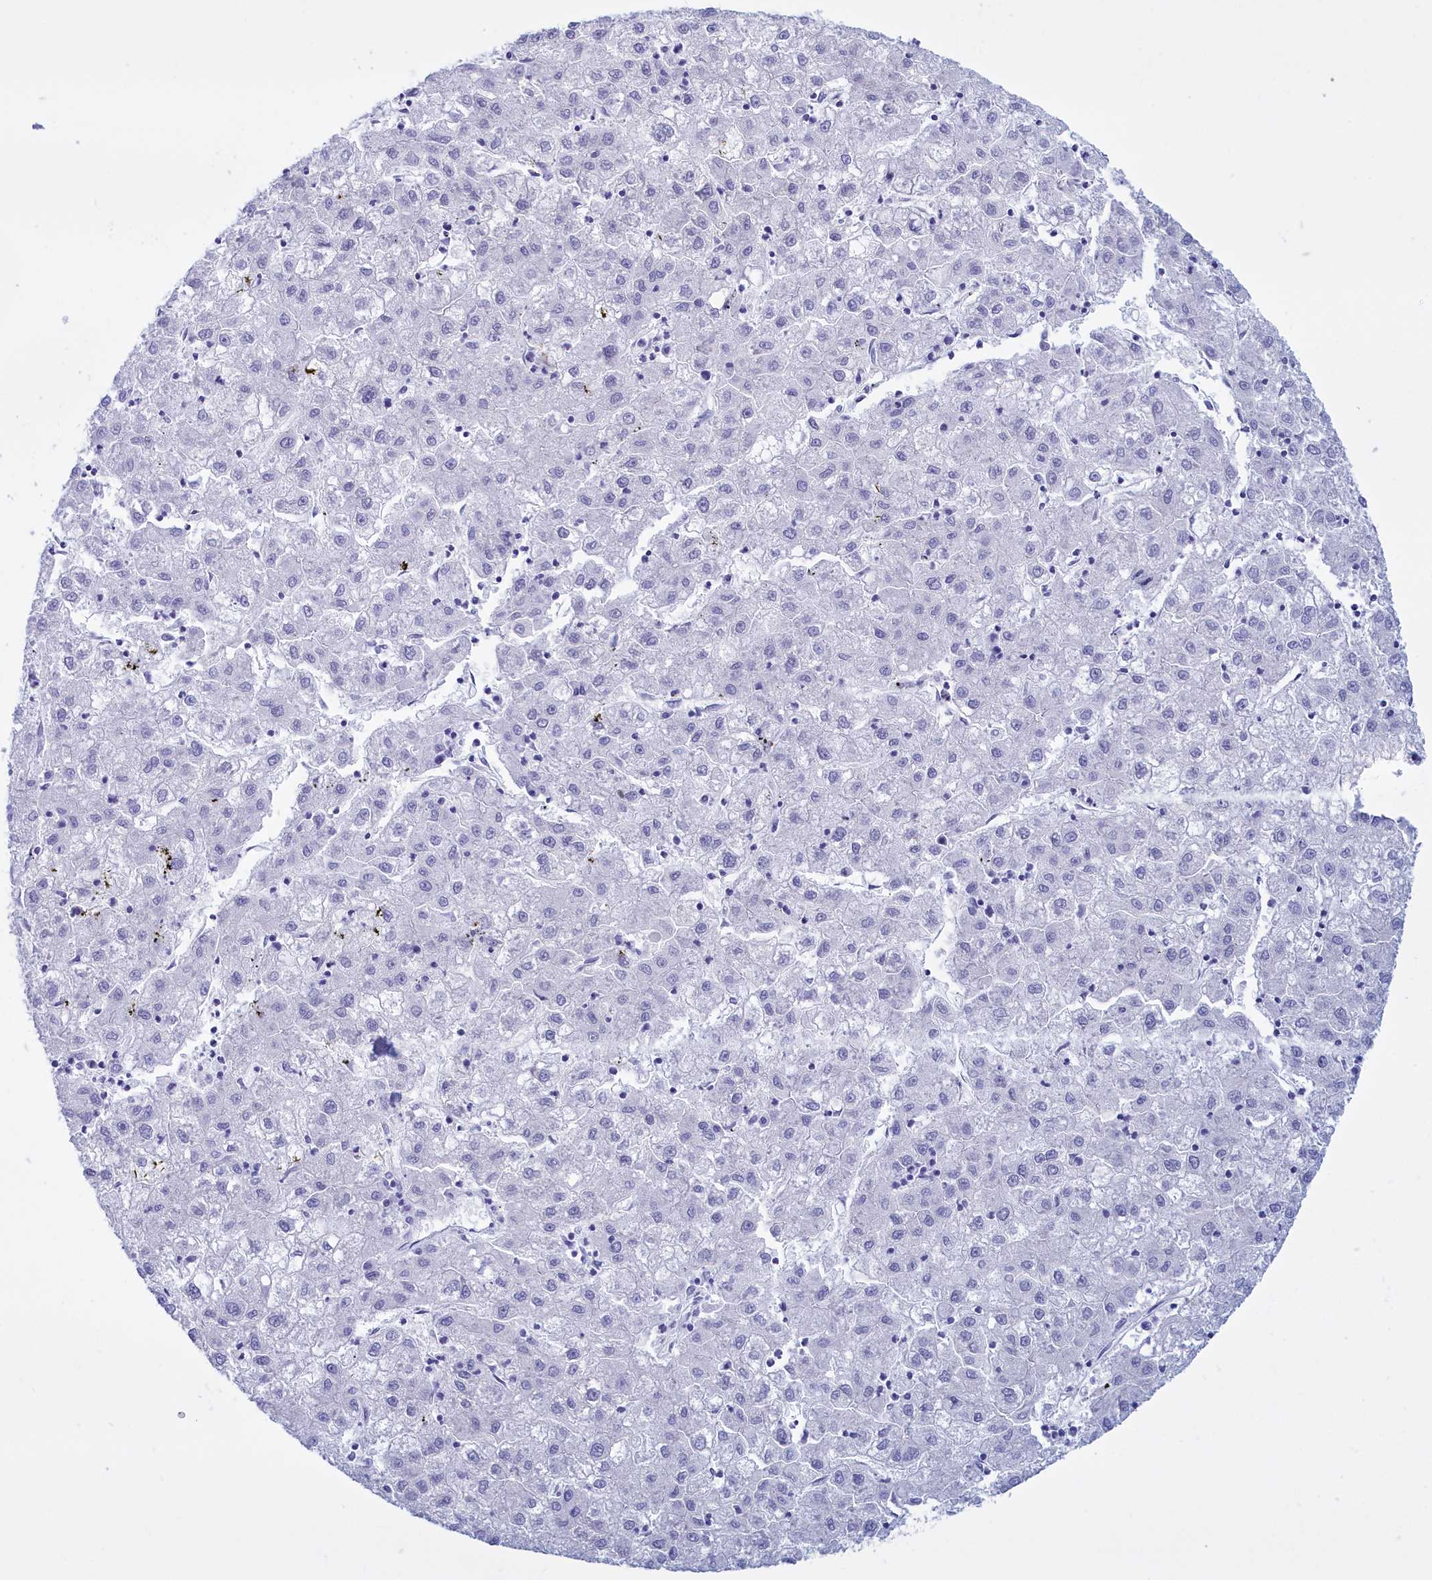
{"staining": {"intensity": "negative", "quantity": "none", "location": "none"}, "tissue": "liver cancer", "cell_type": "Tumor cells", "image_type": "cancer", "snomed": [{"axis": "morphology", "description": "Carcinoma, Hepatocellular, NOS"}, {"axis": "topography", "description": "Liver"}], "caption": "This is an immunohistochemistry (IHC) micrograph of human liver cancer (hepatocellular carcinoma). There is no expression in tumor cells.", "gene": "TMEM97", "patient": {"sex": "male", "age": 72}}